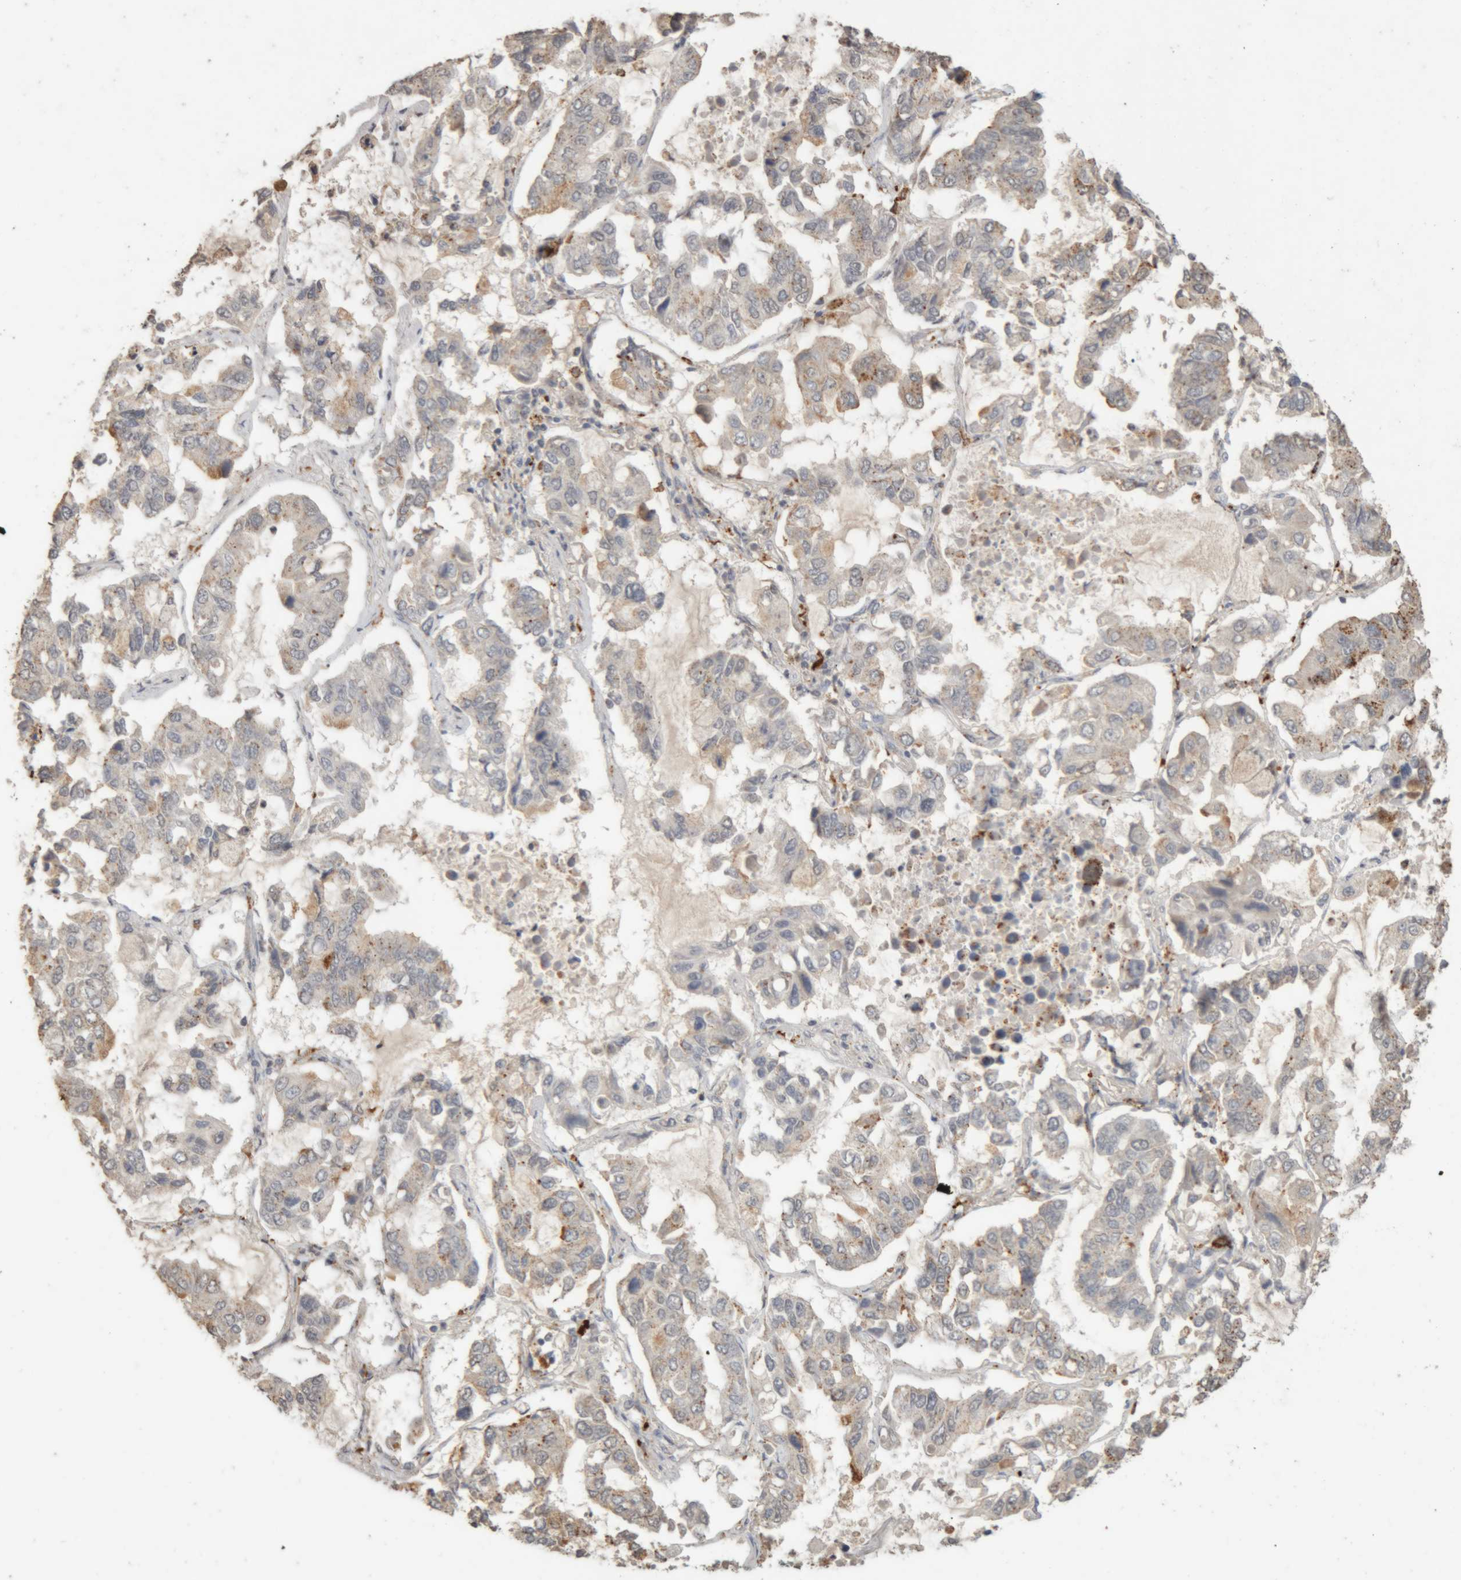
{"staining": {"intensity": "negative", "quantity": "none", "location": "none"}, "tissue": "lung cancer", "cell_type": "Tumor cells", "image_type": "cancer", "snomed": [{"axis": "morphology", "description": "Adenocarcinoma, NOS"}, {"axis": "topography", "description": "Lung"}], "caption": "Tumor cells are negative for protein expression in human lung cancer.", "gene": "ARSA", "patient": {"sex": "male", "age": 64}}